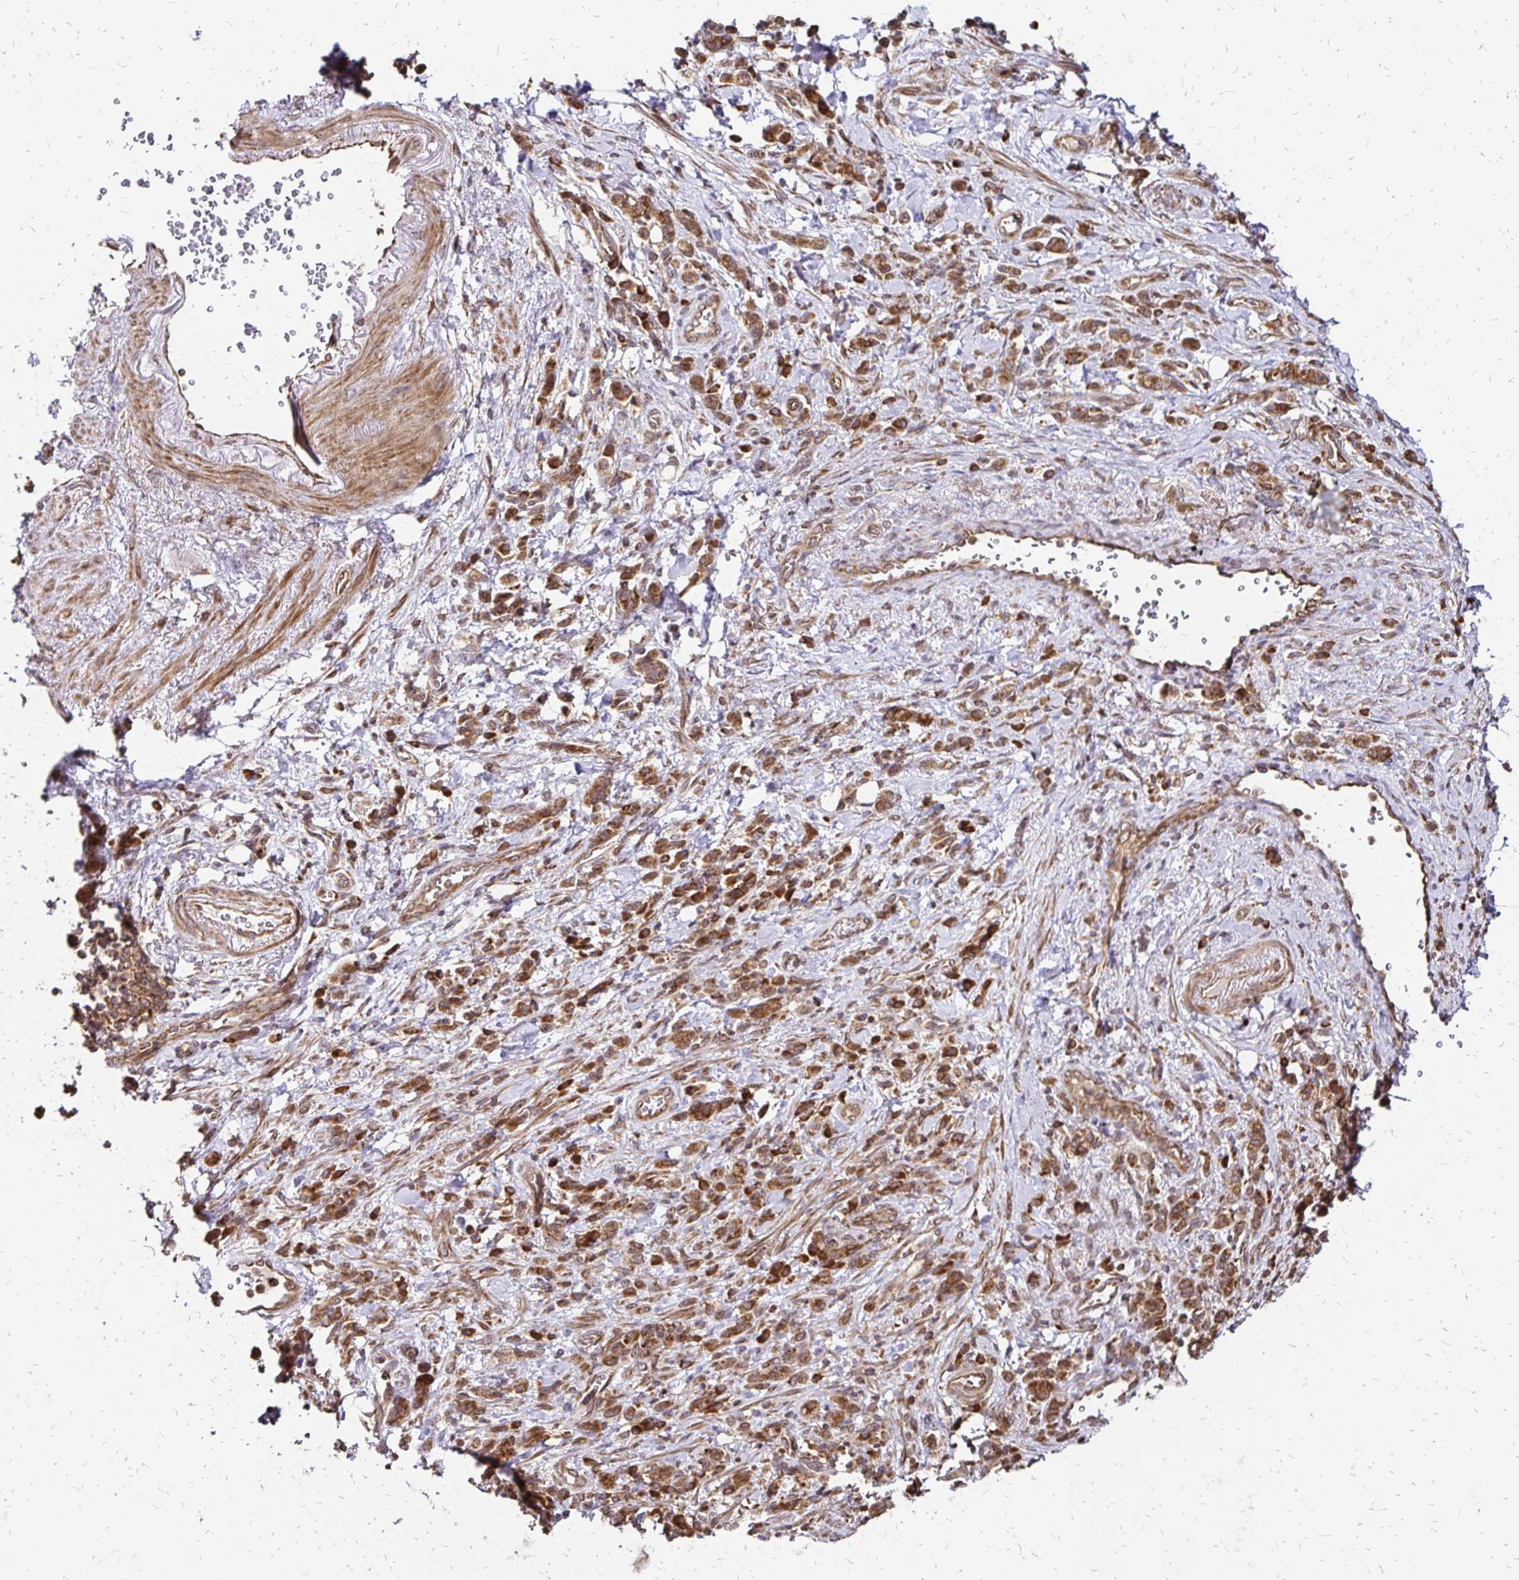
{"staining": {"intensity": "moderate", "quantity": ">75%", "location": "cytoplasmic/membranous"}, "tissue": "stomach cancer", "cell_type": "Tumor cells", "image_type": "cancer", "snomed": [{"axis": "morphology", "description": "Adenocarcinoma, NOS"}, {"axis": "topography", "description": "Stomach"}], "caption": "Stomach cancer stained for a protein (brown) reveals moderate cytoplasmic/membranous positive expression in approximately >75% of tumor cells.", "gene": "ZW10", "patient": {"sex": "male", "age": 77}}